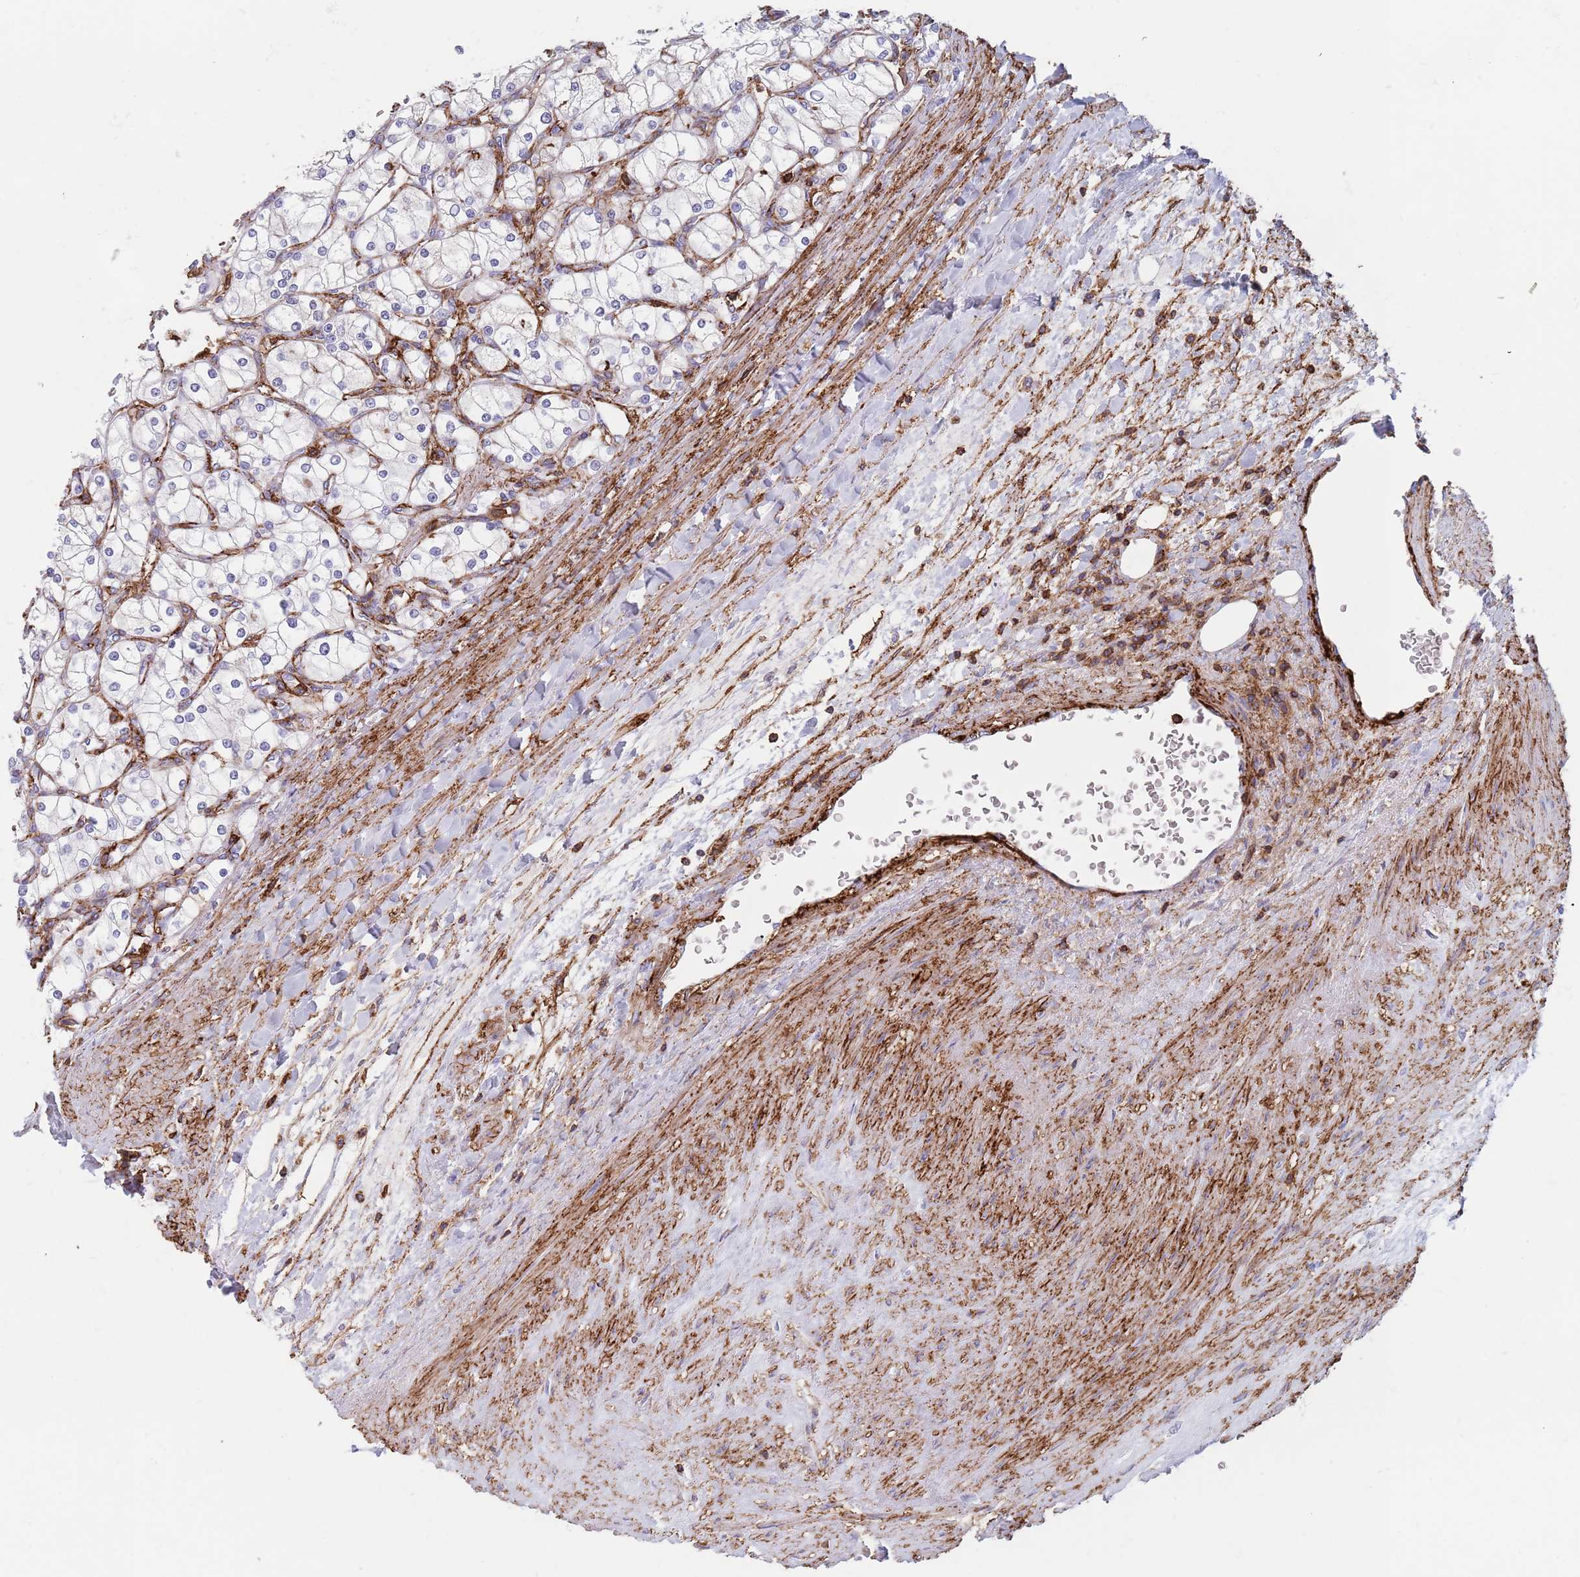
{"staining": {"intensity": "negative", "quantity": "none", "location": "none"}, "tissue": "renal cancer", "cell_type": "Tumor cells", "image_type": "cancer", "snomed": [{"axis": "morphology", "description": "Adenocarcinoma, NOS"}, {"axis": "topography", "description": "Kidney"}], "caption": "Human renal cancer (adenocarcinoma) stained for a protein using immunohistochemistry (IHC) shows no expression in tumor cells.", "gene": "RNF144A", "patient": {"sex": "male", "age": 80}}